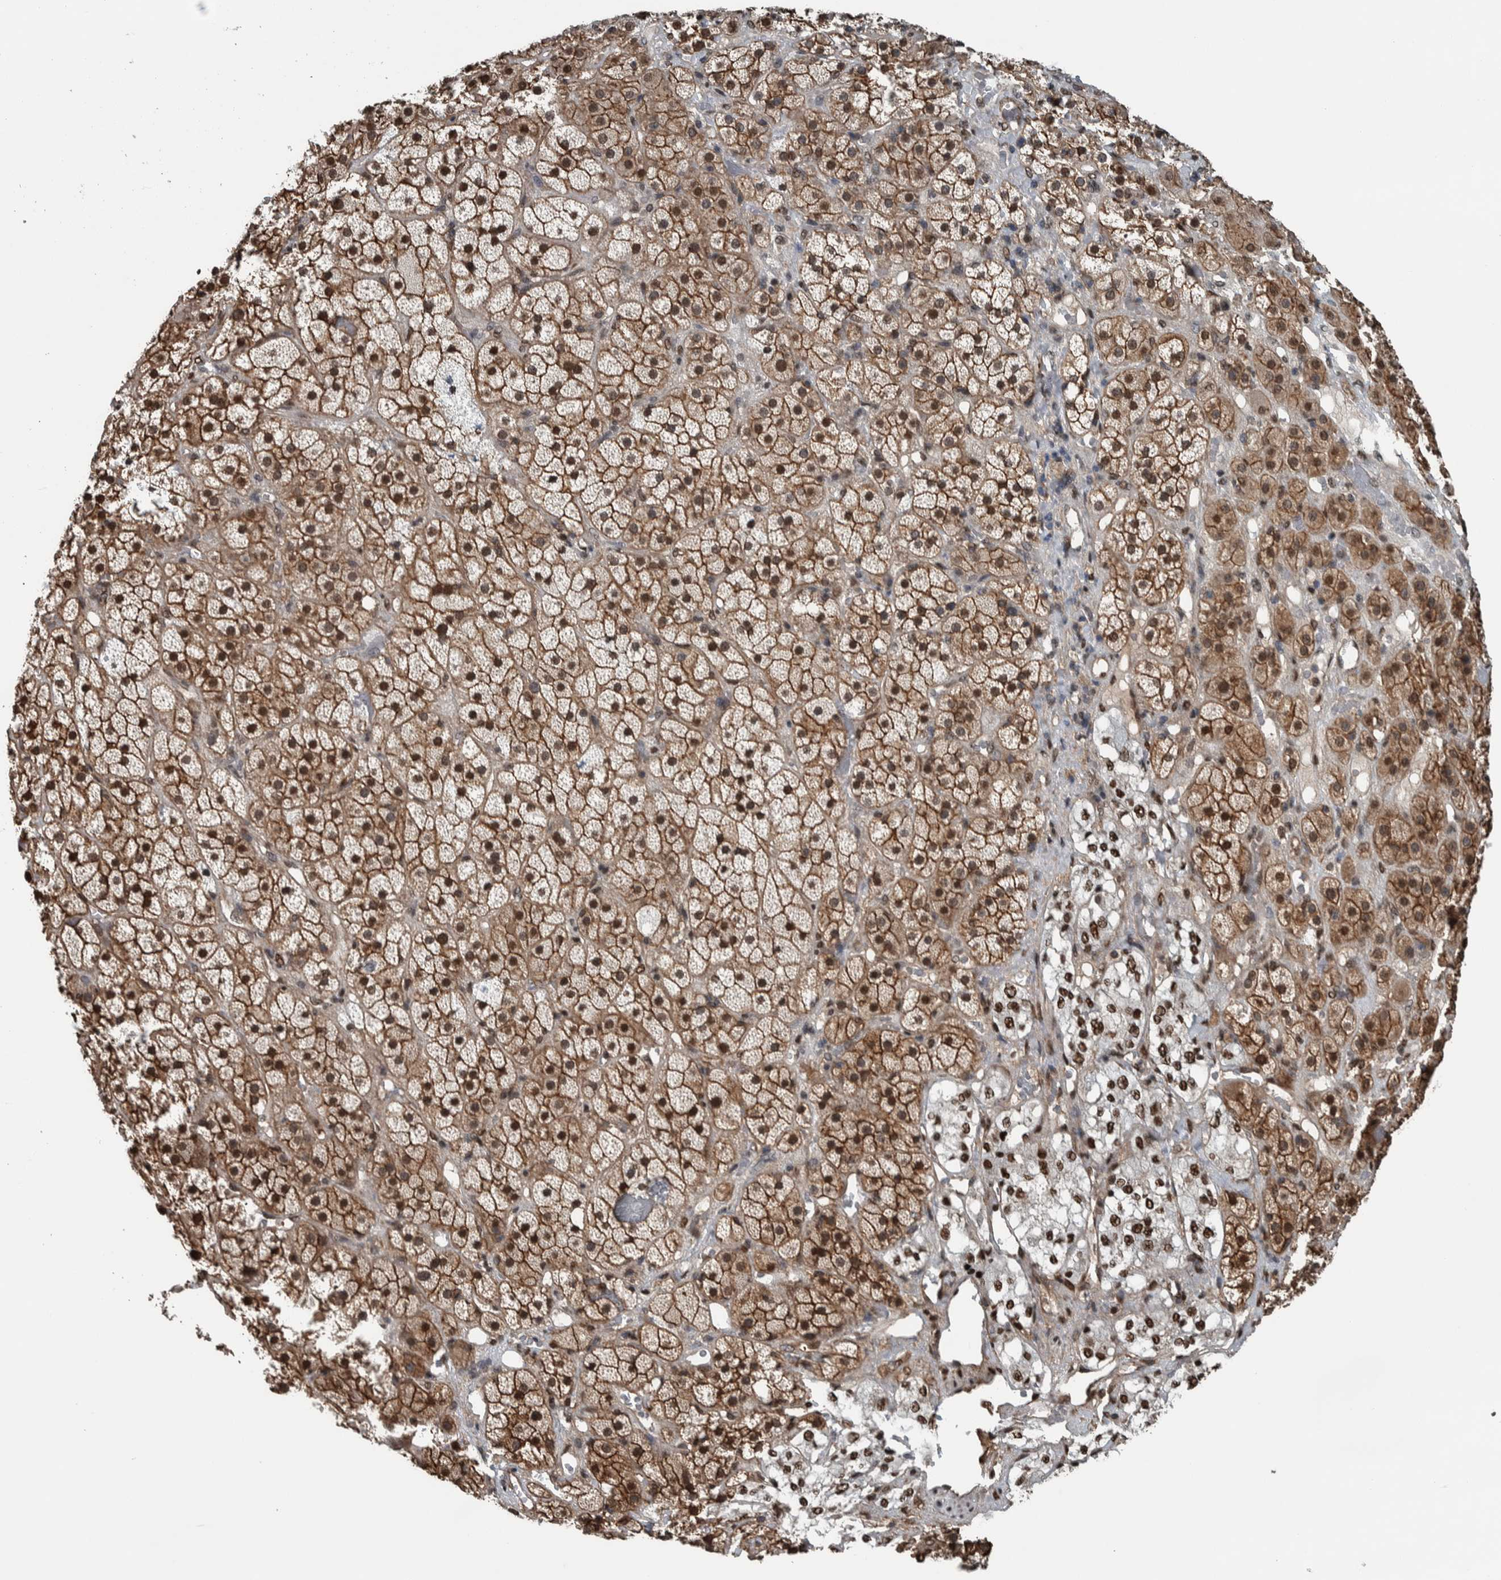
{"staining": {"intensity": "strong", "quantity": ">75%", "location": "cytoplasmic/membranous,nuclear"}, "tissue": "adrenal gland", "cell_type": "Glandular cells", "image_type": "normal", "snomed": [{"axis": "morphology", "description": "Normal tissue, NOS"}, {"axis": "topography", "description": "Adrenal gland"}], "caption": "A high-resolution histopathology image shows IHC staining of benign adrenal gland, which demonstrates strong cytoplasmic/membranous,nuclear expression in about >75% of glandular cells.", "gene": "FAM135B", "patient": {"sex": "male", "age": 57}}